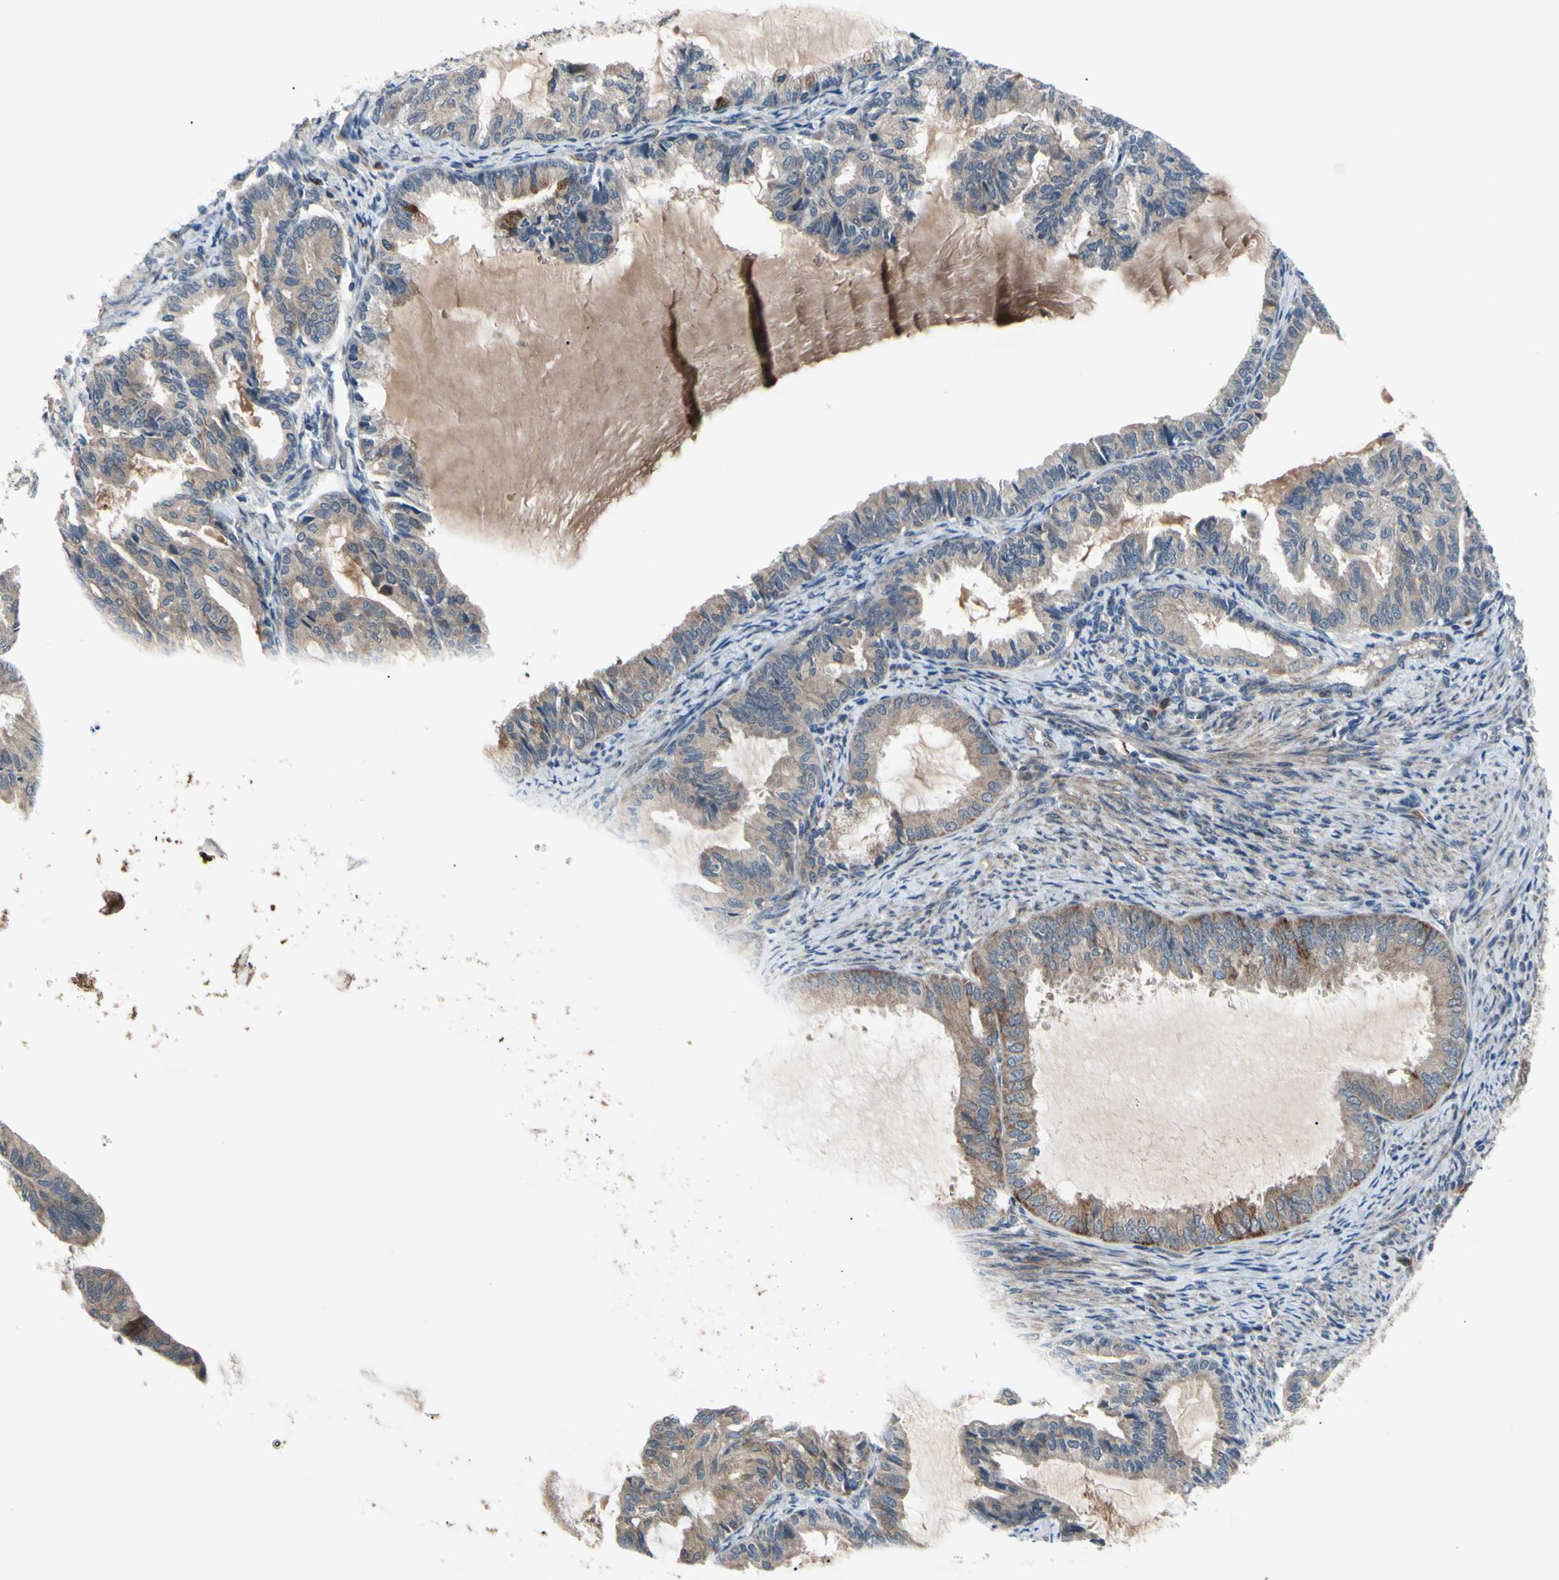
{"staining": {"intensity": "weak", "quantity": ">75%", "location": "cytoplasmic/membranous"}, "tissue": "endometrial cancer", "cell_type": "Tumor cells", "image_type": "cancer", "snomed": [{"axis": "morphology", "description": "Adenocarcinoma, NOS"}, {"axis": "topography", "description": "Endometrium"}], "caption": "Endometrial cancer stained with a brown dye shows weak cytoplasmic/membranous positive expression in about >75% of tumor cells.", "gene": "SVIL", "patient": {"sex": "female", "age": 86}}